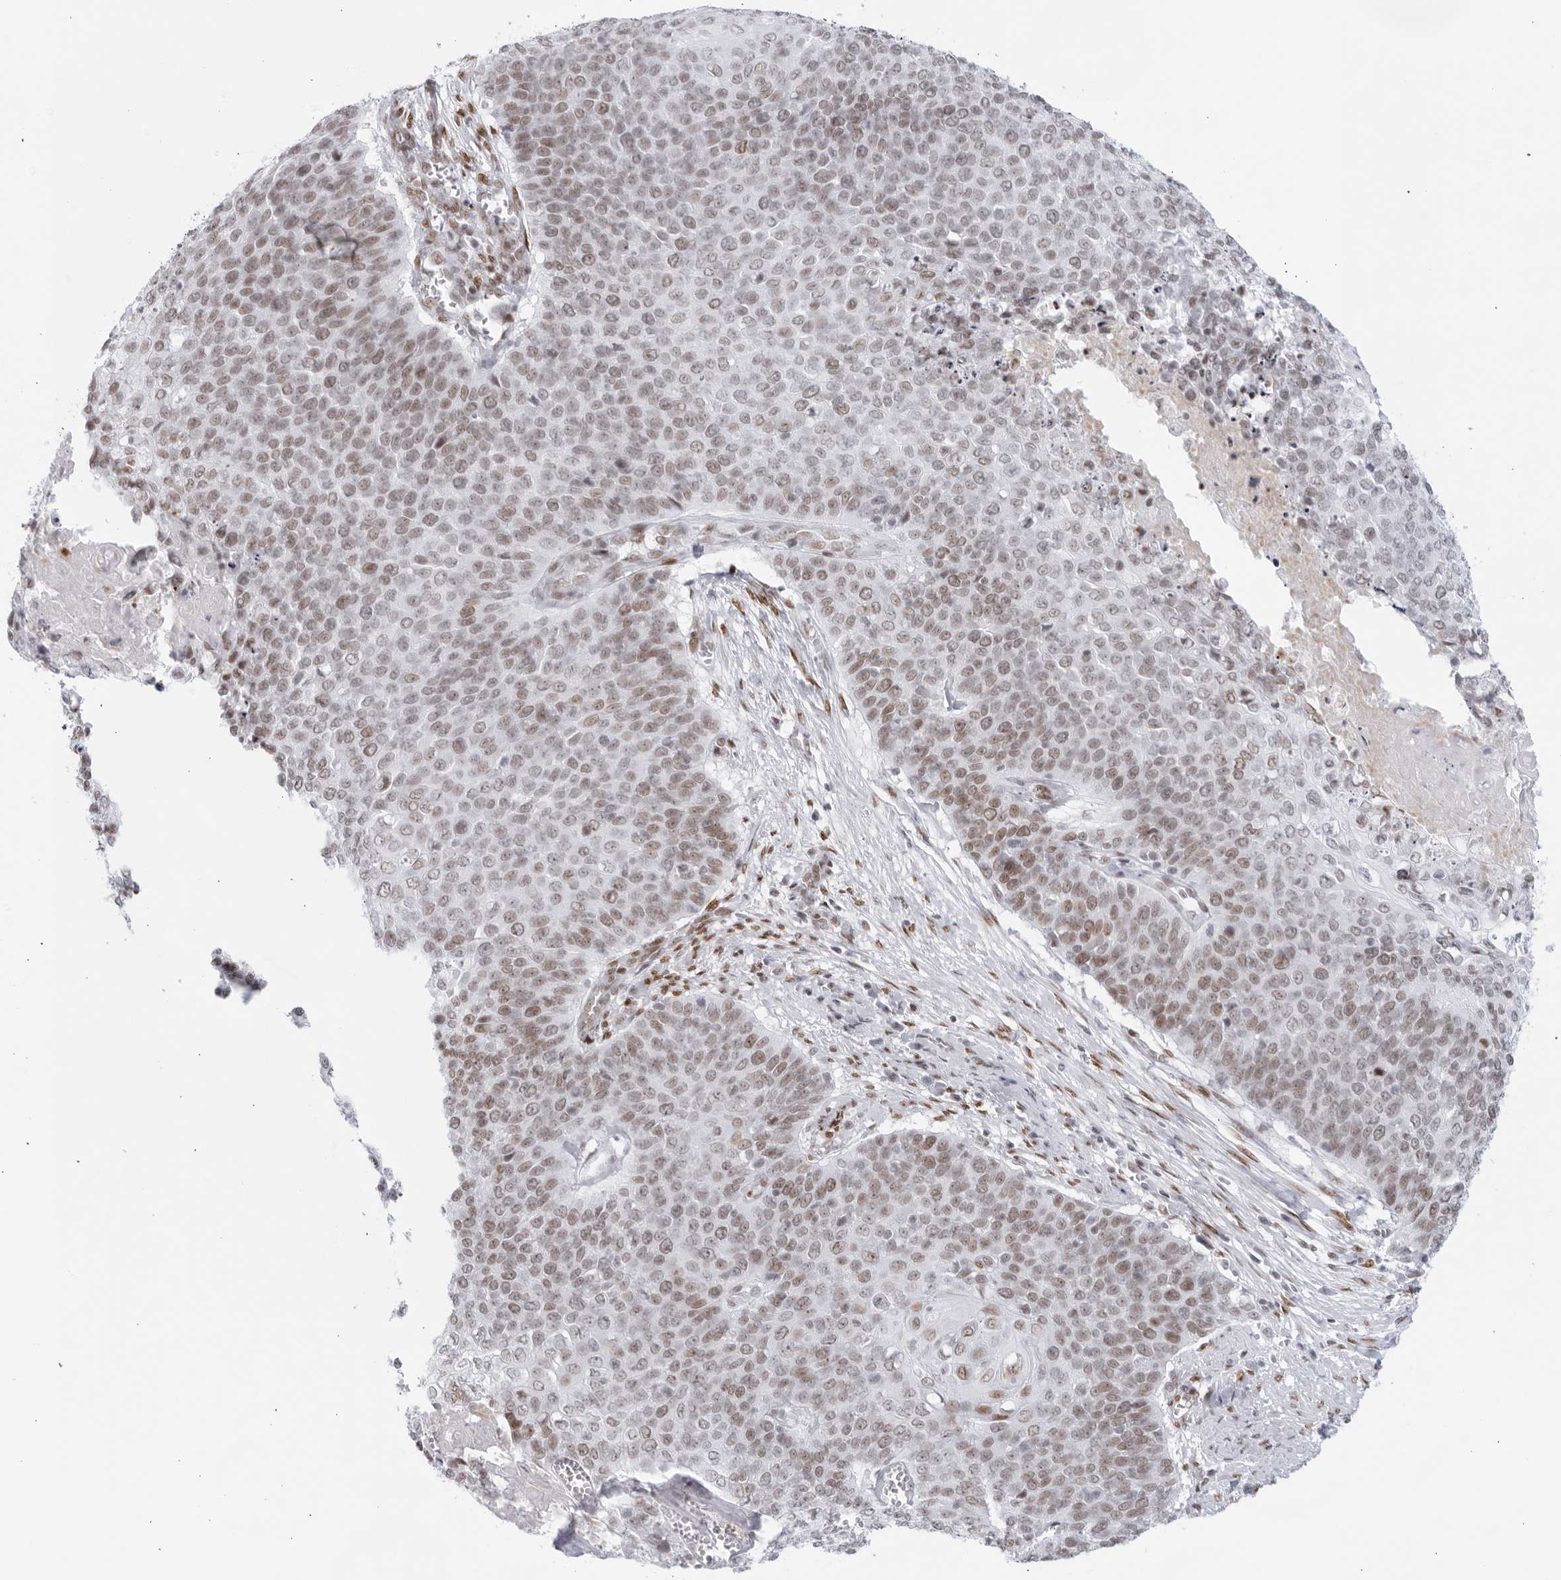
{"staining": {"intensity": "moderate", "quantity": "25%-75%", "location": "nuclear"}, "tissue": "cervical cancer", "cell_type": "Tumor cells", "image_type": "cancer", "snomed": [{"axis": "morphology", "description": "Squamous cell carcinoma, NOS"}, {"axis": "topography", "description": "Cervix"}], "caption": "Moderate nuclear protein staining is identified in approximately 25%-75% of tumor cells in squamous cell carcinoma (cervical).", "gene": "HP1BP3", "patient": {"sex": "female", "age": 39}}